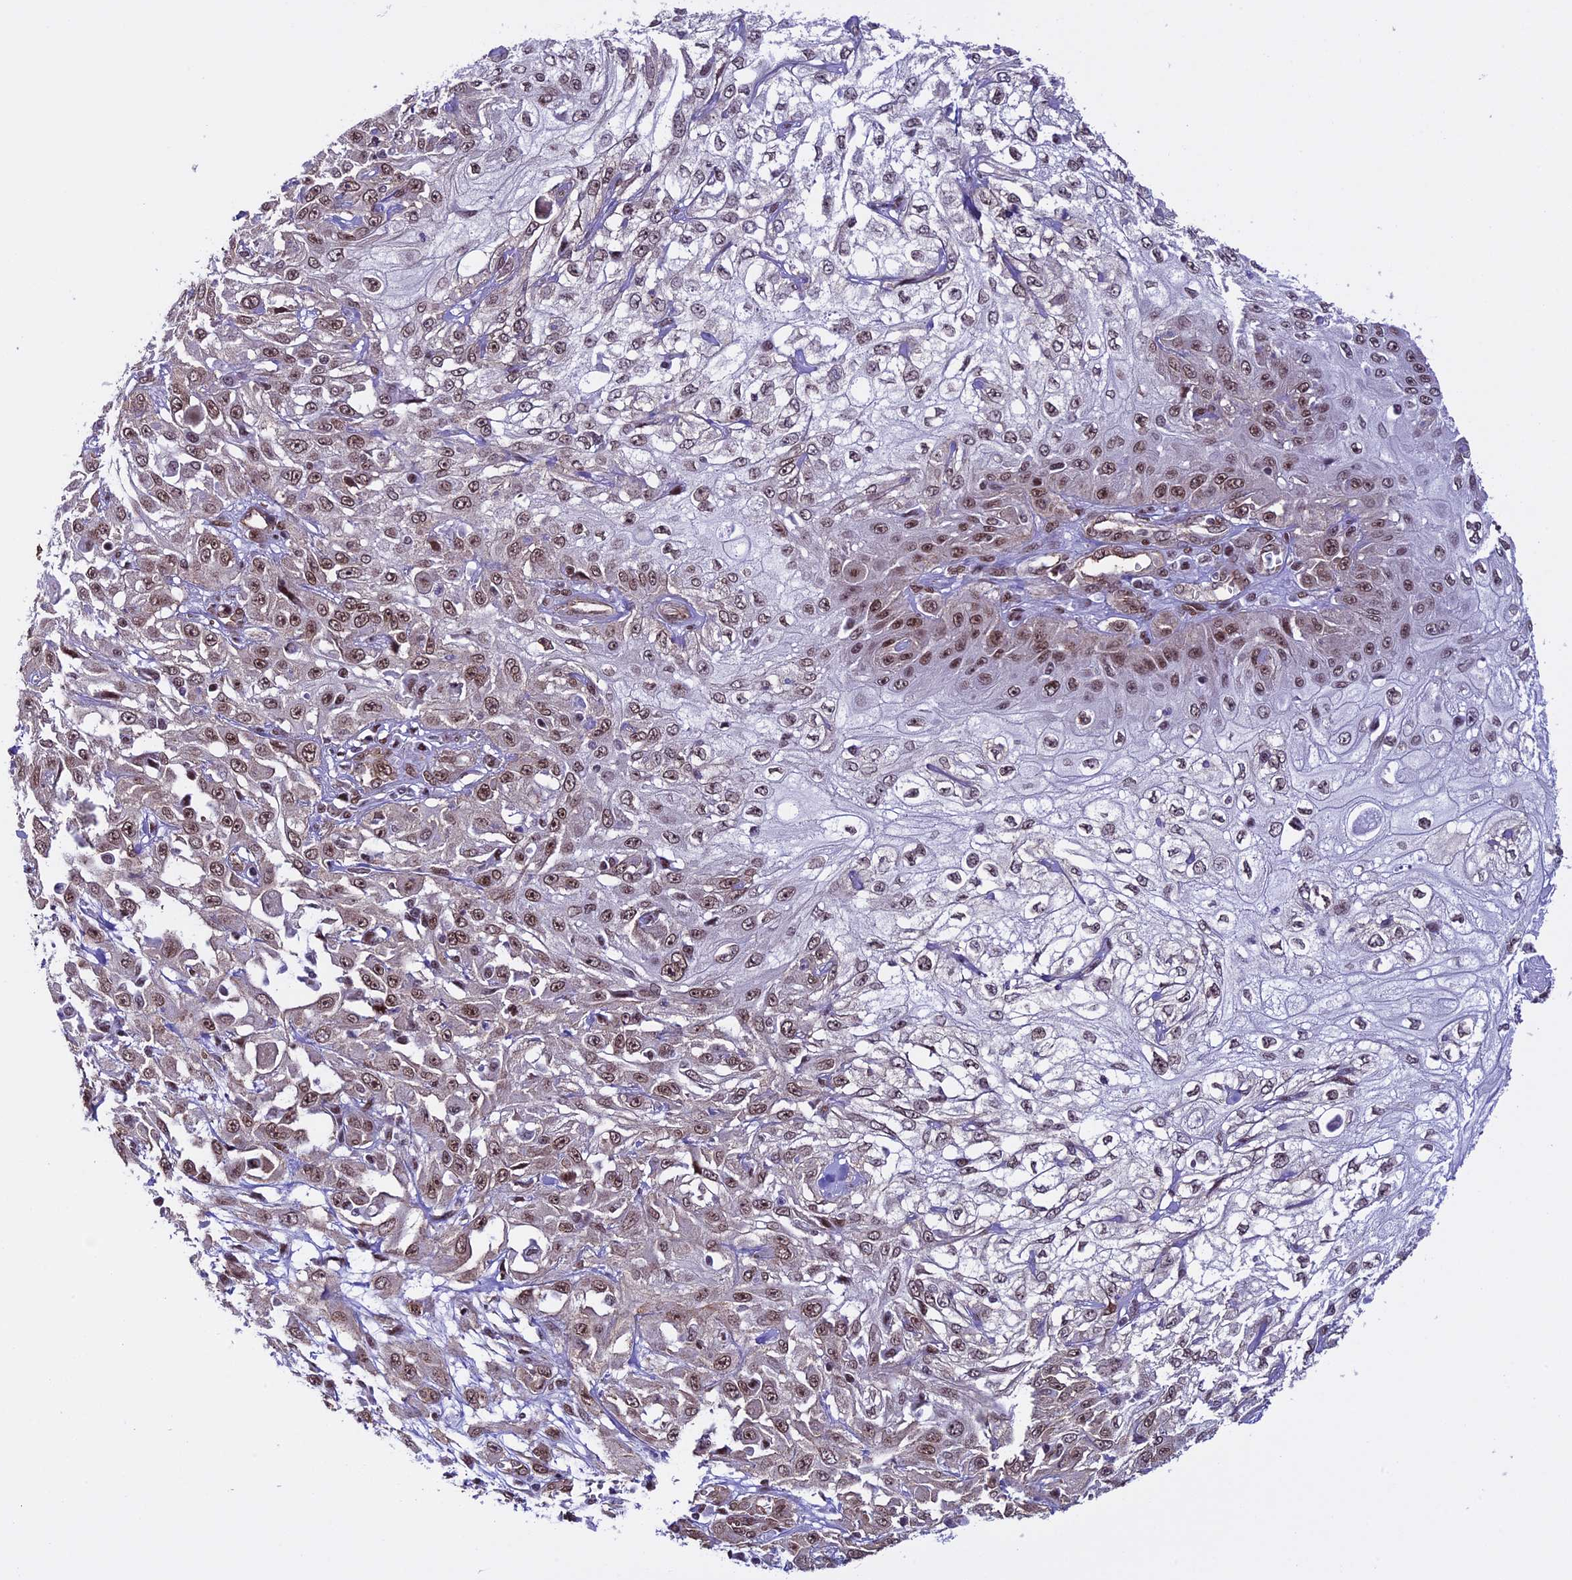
{"staining": {"intensity": "moderate", "quantity": ">75%", "location": "nuclear"}, "tissue": "skin cancer", "cell_type": "Tumor cells", "image_type": "cancer", "snomed": [{"axis": "morphology", "description": "Squamous cell carcinoma, NOS"}, {"axis": "morphology", "description": "Squamous cell carcinoma, metastatic, NOS"}, {"axis": "topography", "description": "Skin"}, {"axis": "topography", "description": "Lymph node"}], "caption": "Immunohistochemistry staining of skin cancer (squamous cell carcinoma), which demonstrates medium levels of moderate nuclear expression in approximately >75% of tumor cells indicating moderate nuclear protein expression. The staining was performed using DAB (3,3'-diaminobenzidine) (brown) for protein detection and nuclei were counterstained in hematoxylin (blue).", "gene": "MPHOSPH8", "patient": {"sex": "male", "age": 75}}